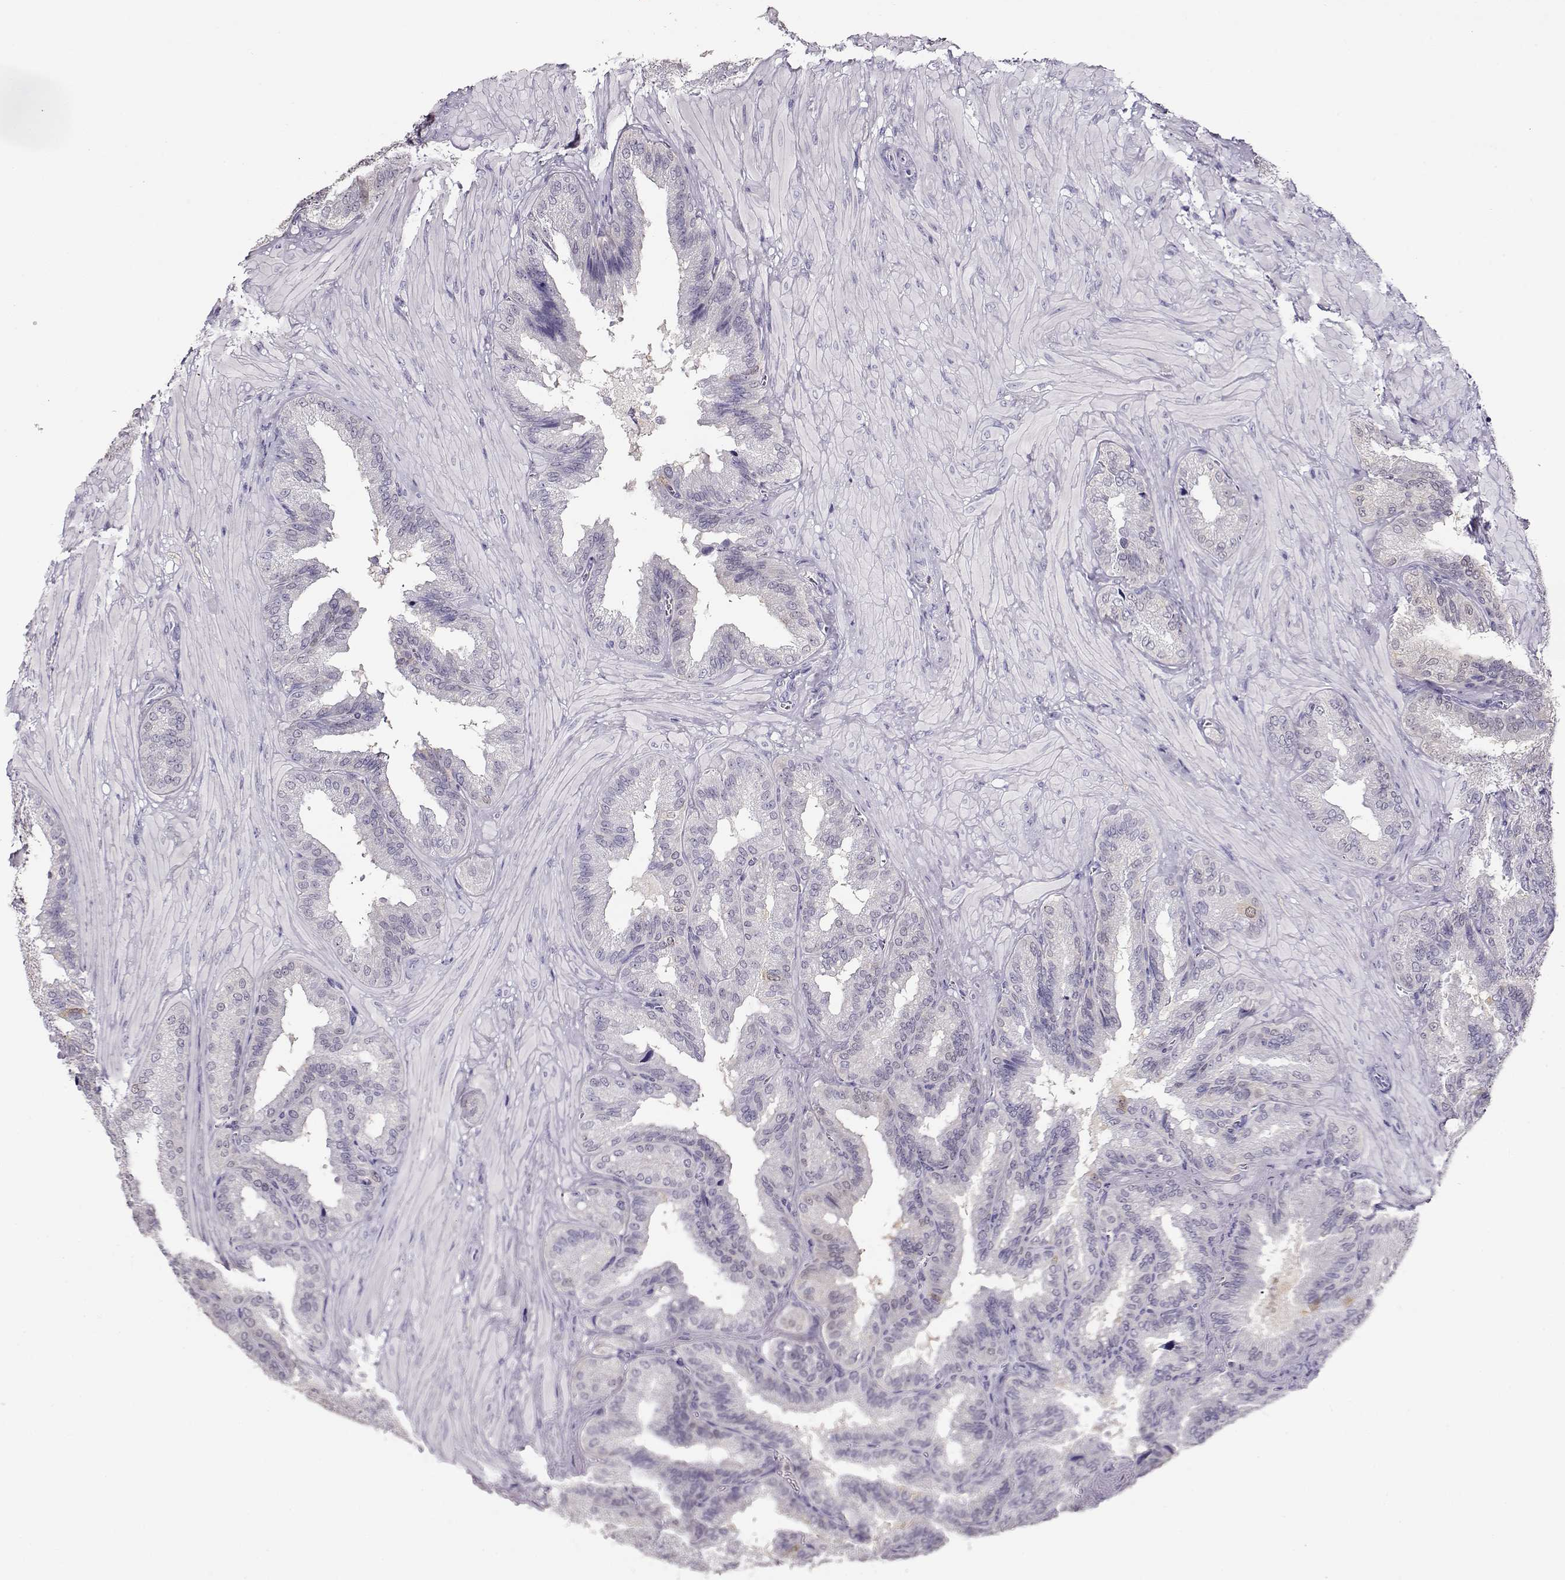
{"staining": {"intensity": "negative", "quantity": "none", "location": "none"}, "tissue": "seminal vesicle", "cell_type": "Glandular cells", "image_type": "normal", "snomed": [{"axis": "morphology", "description": "Normal tissue, NOS"}, {"axis": "topography", "description": "Seminal veicle"}], "caption": "Human seminal vesicle stained for a protein using immunohistochemistry (IHC) exhibits no expression in glandular cells.", "gene": "CCR8", "patient": {"sex": "male", "age": 37}}